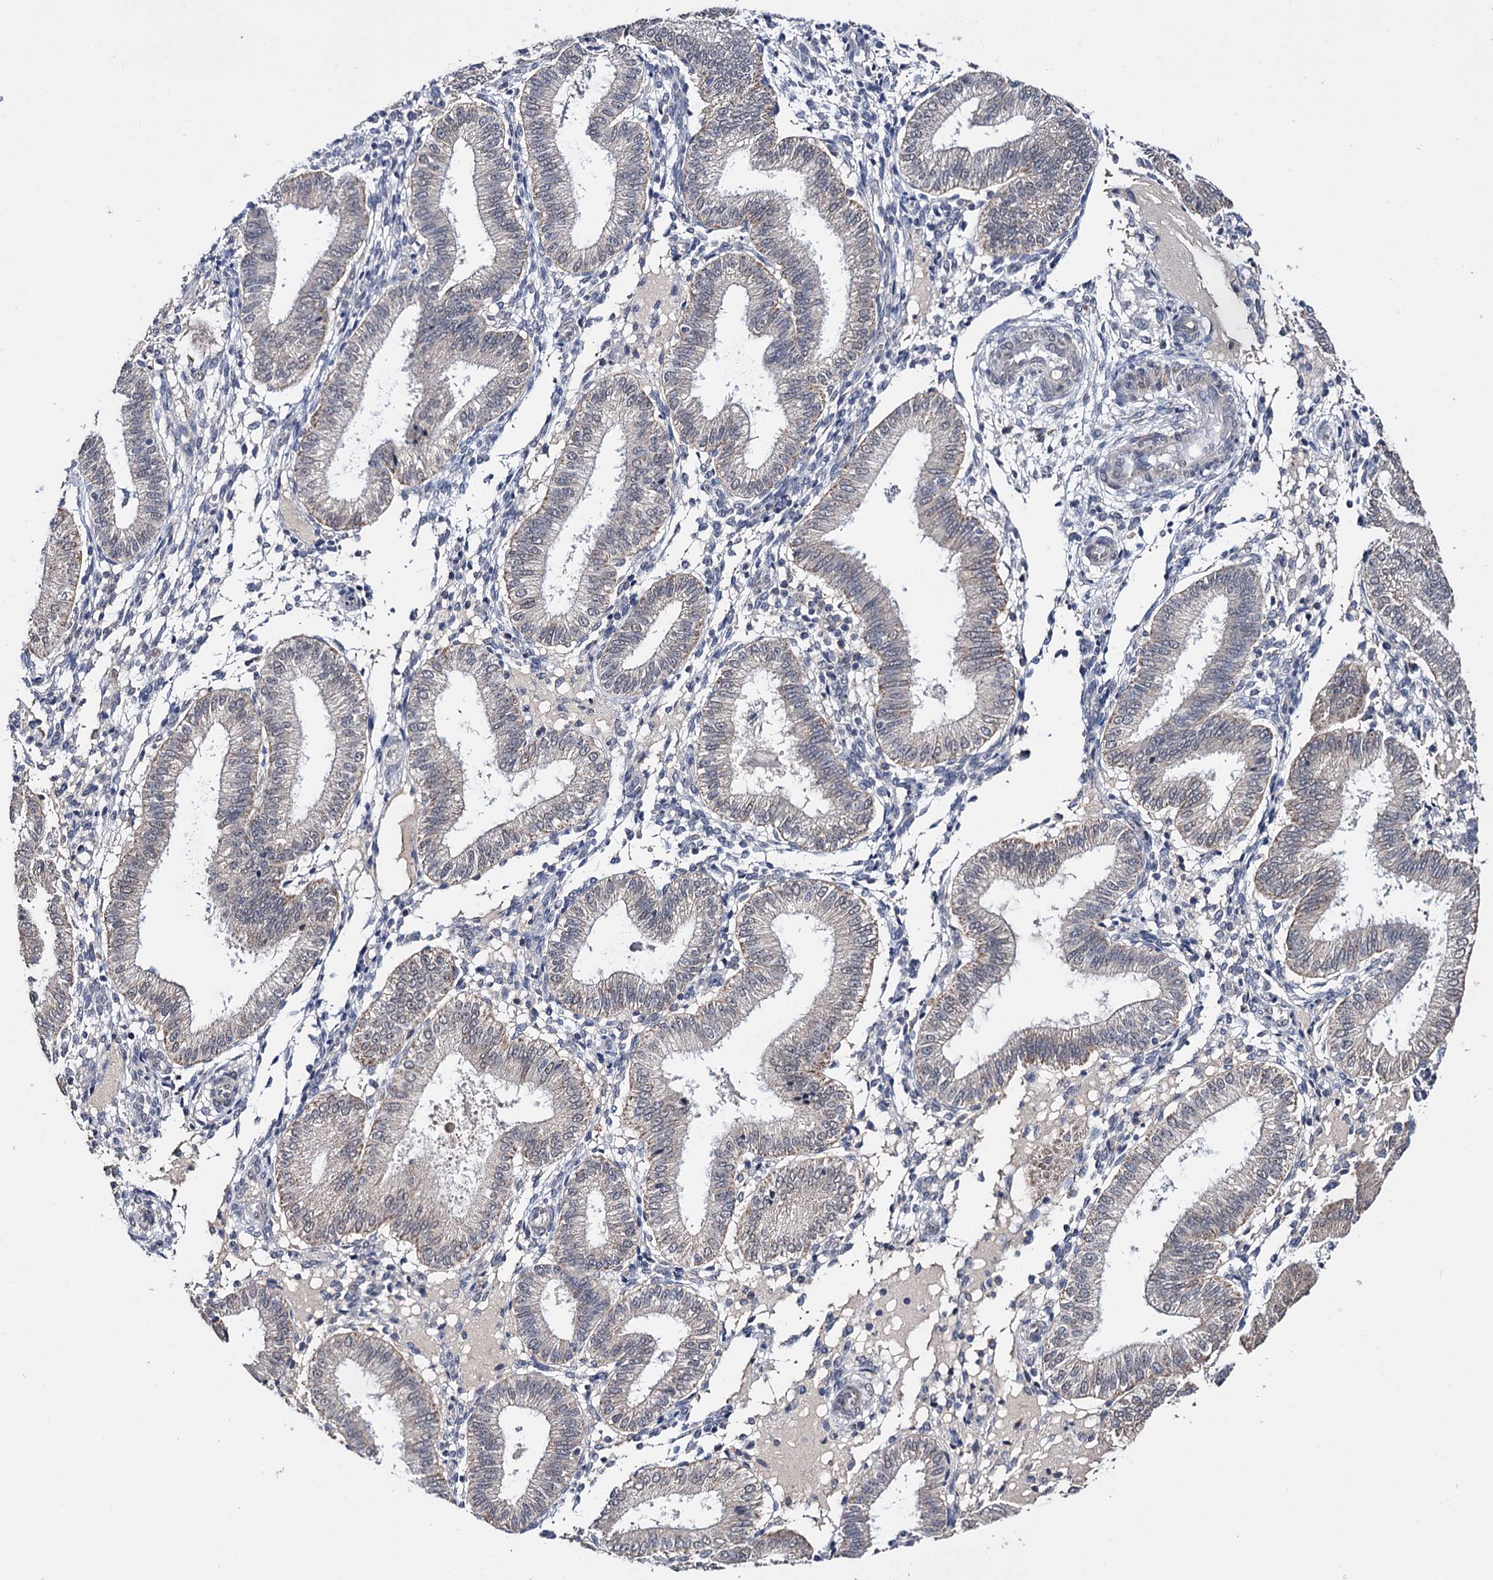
{"staining": {"intensity": "negative", "quantity": "none", "location": "none"}, "tissue": "endometrium", "cell_type": "Cells in endometrial stroma", "image_type": "normal", "snomed": [{"axis": "morphology", "description": "Normal tissue, NOS"}, {"axis": "topography", "description": "Endometrium"}], "caption": "DAB immunohistochemical staining of benign endometrium reveals no significant expression in cells in endometrial stroma. (DAB (3,3'-diaminobenzidine) immunohistochemistry (IHC), high magnification).", "gene": "CLPB", "patient": {"sex": "female", "age": 39}}